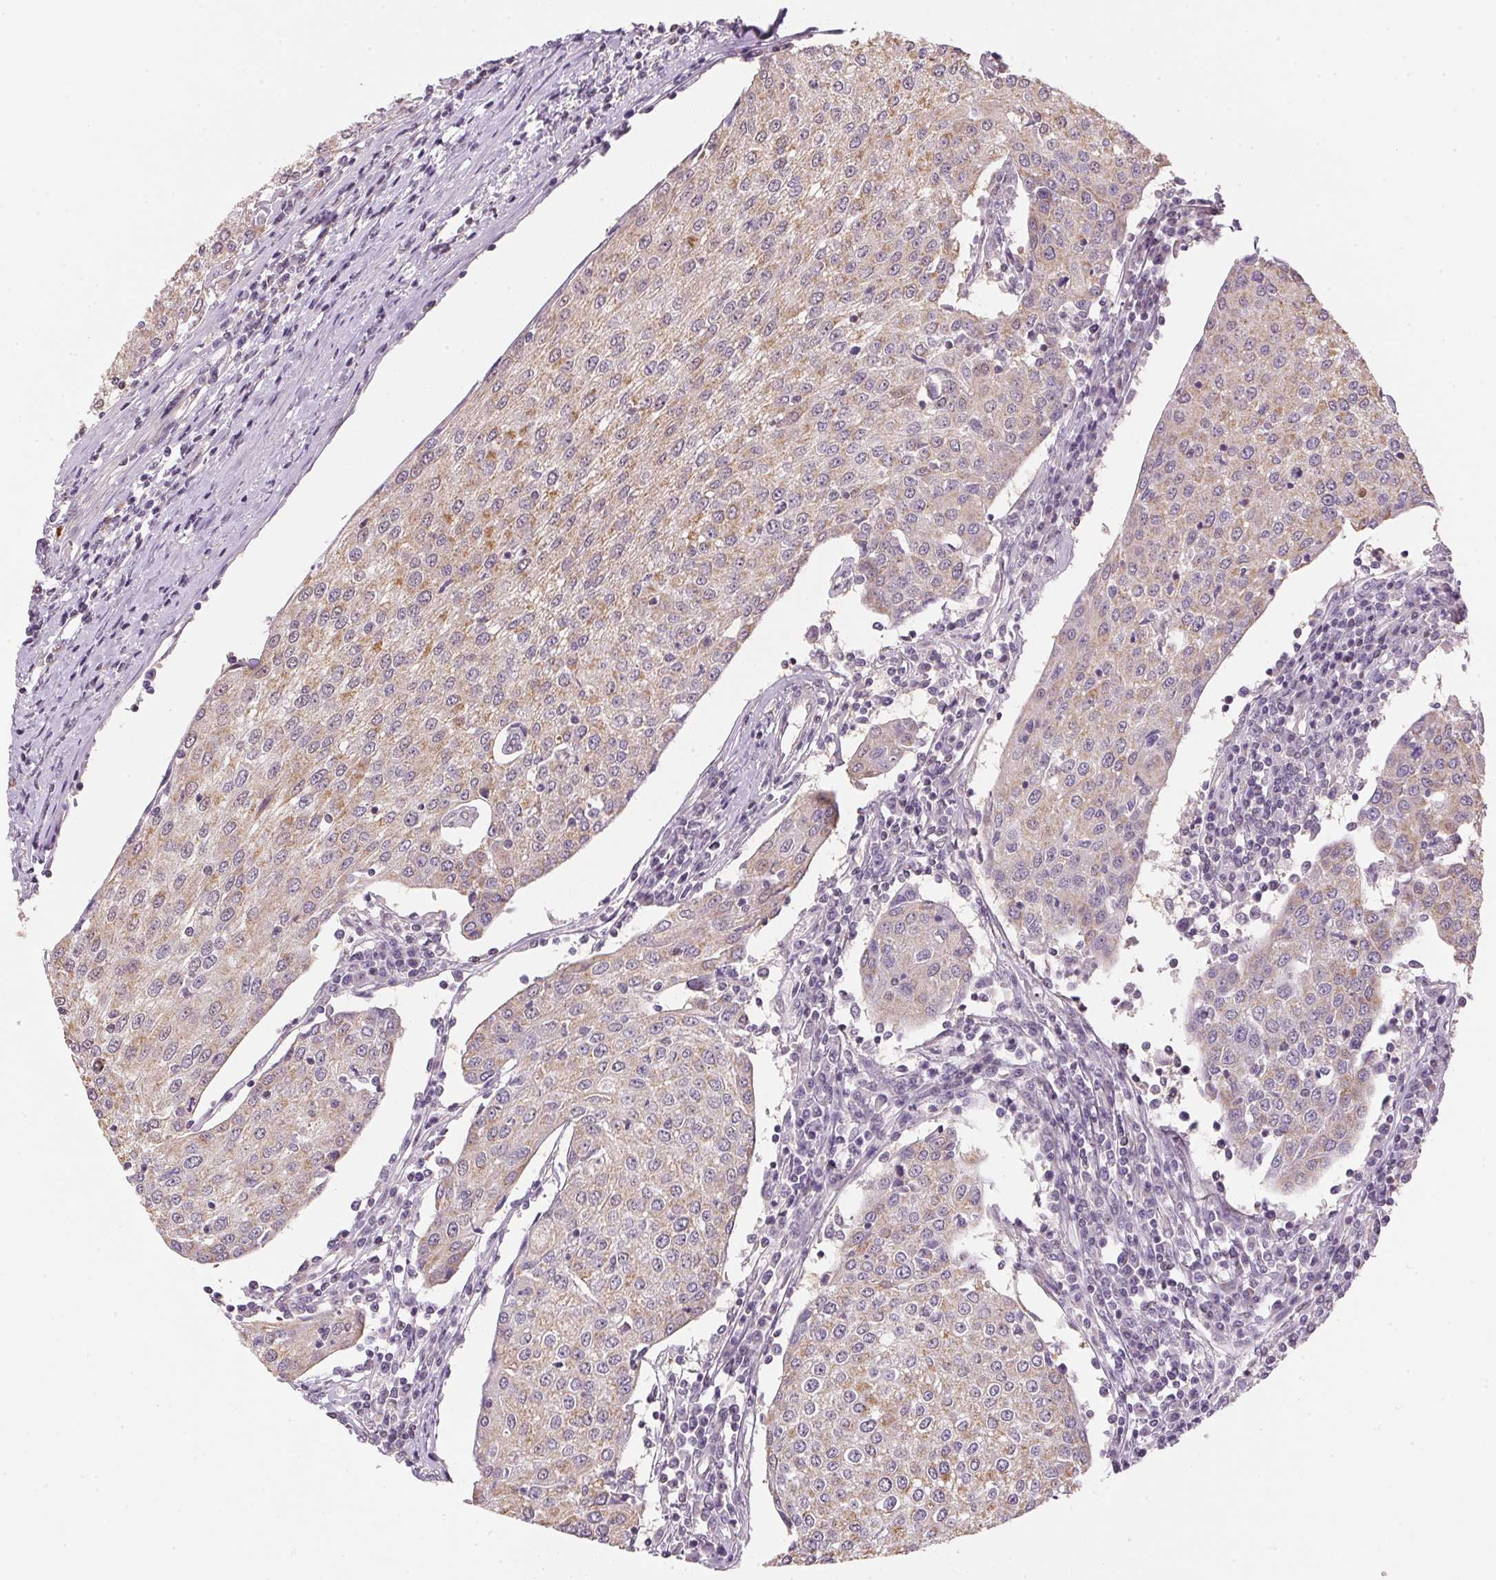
{"staining": {"intensity": "weak", "quantity": "25%-75%", "location": "cytoplasmic/membranous"}, "tissue": "urothelial cancer", "cell_type": "Tumor cells", "image_type": "cancer", "snomed": [{"axis": "morphology", "description": "Urothelial carcinoma, High grade"}, {"axis": "topography", "description": "Urinary bladder"}], "caption": "Immunohistochemistry (IHC) of human urothelial carcinoma (high-grade) displays low levels of weak cytoplasmic/membranous expression in approximately 25%-75% of tumor cells.", "gene": "SC5D", "patient": {"sex": "female", "age": 85}}